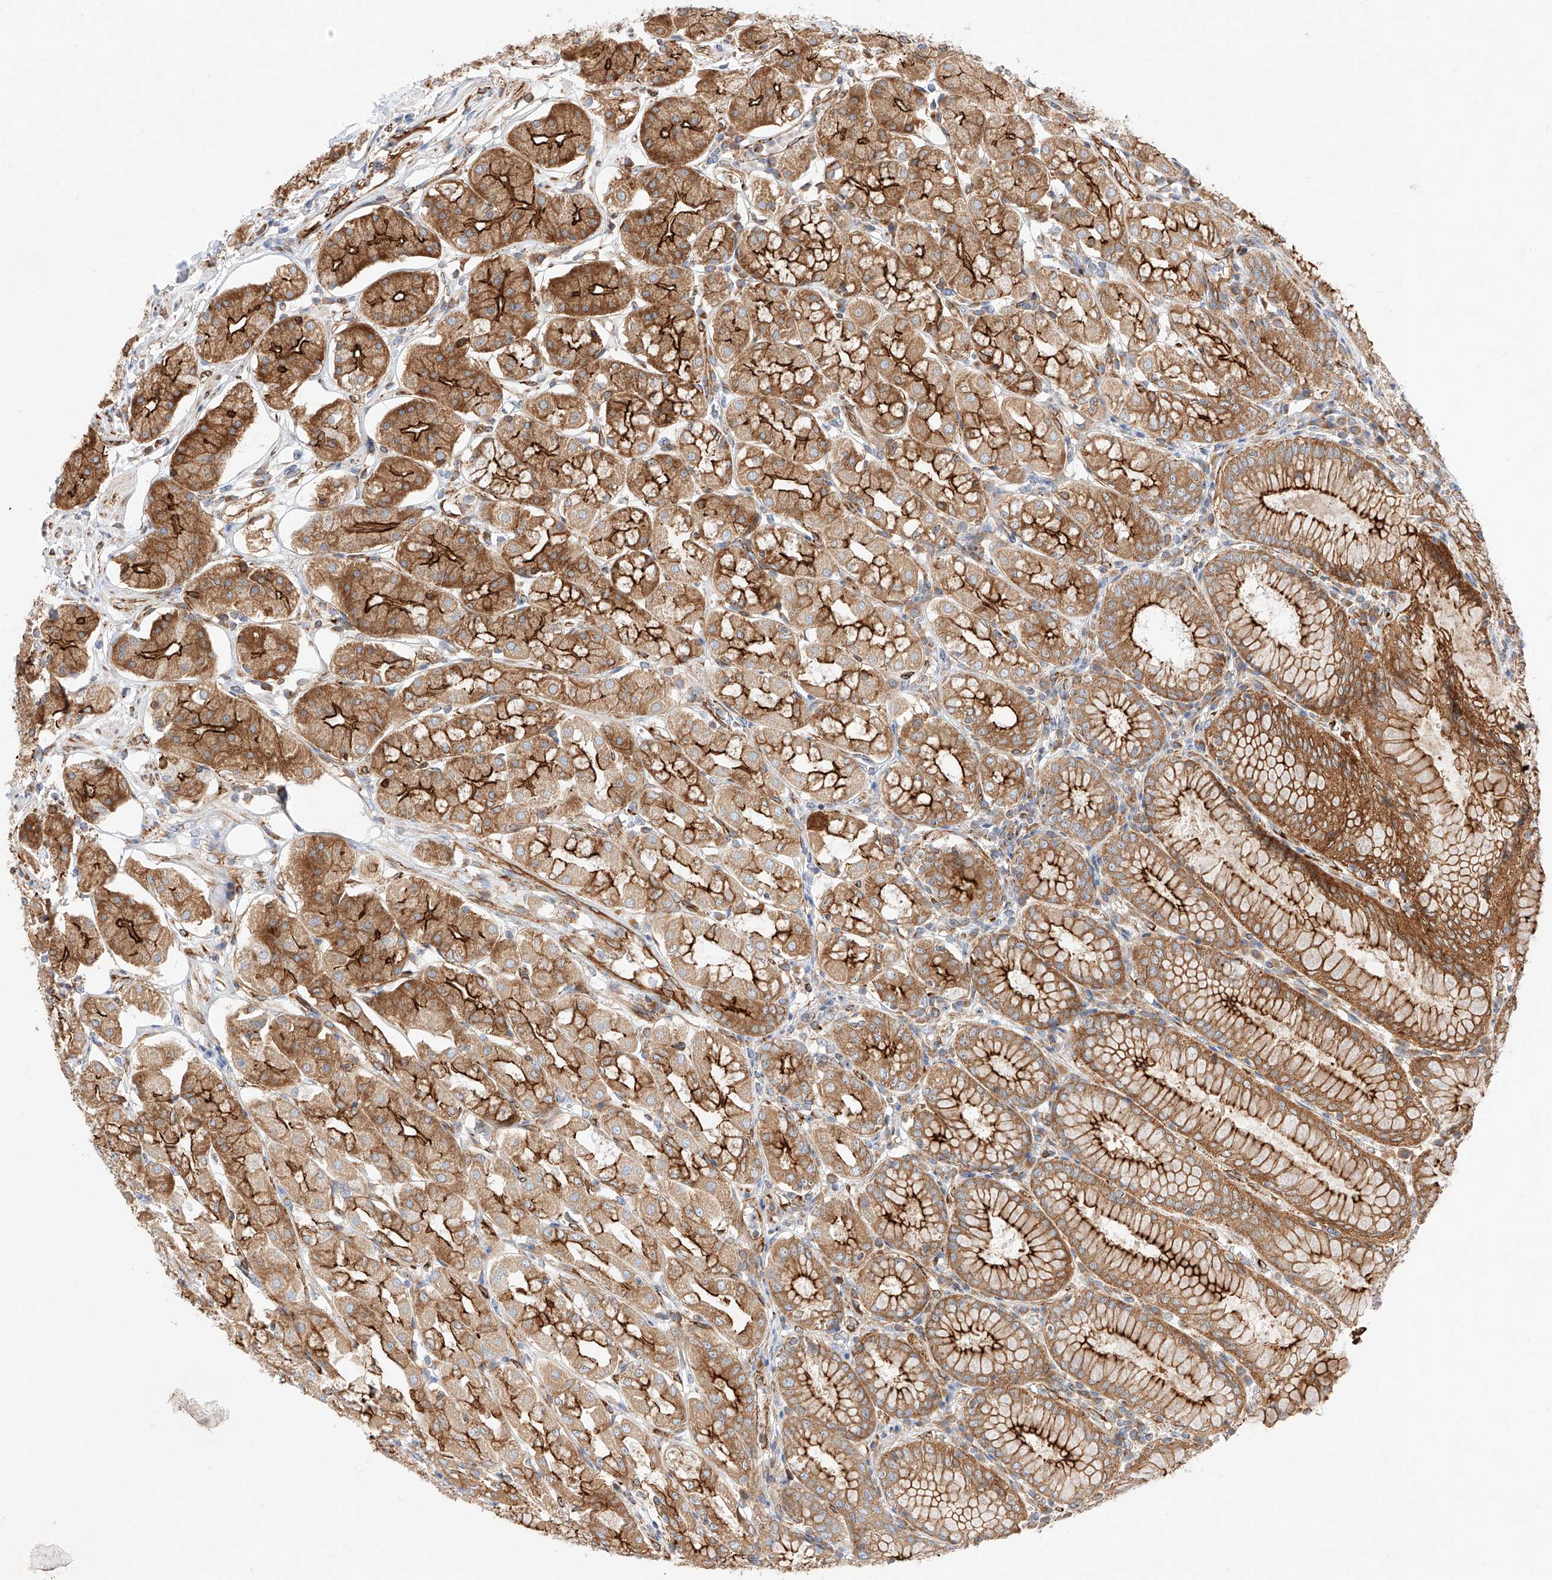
{"staining": {"intensity": "strong", "quantity": ">75%", "location": "cytoplasmic/membranous"}, "tissue": "stomach", "cell_type": "Glandular cells", "image_type": "normal", "snomed": [{"axis": "morphology", "description": "Normal tissue, NOS"}, {"axis": "topography", "description": "Stomach, lower"}], "caption": "This histopathology image demonstrates immunohistochemistry (IHC) staining of unremarkable human stomach, with high strong cytoplasmic/membranous positivity in approximately >75% of glandular cells.", "gene": "CSGALNACT2", "patient": {"sex": "female", "age": 56}}